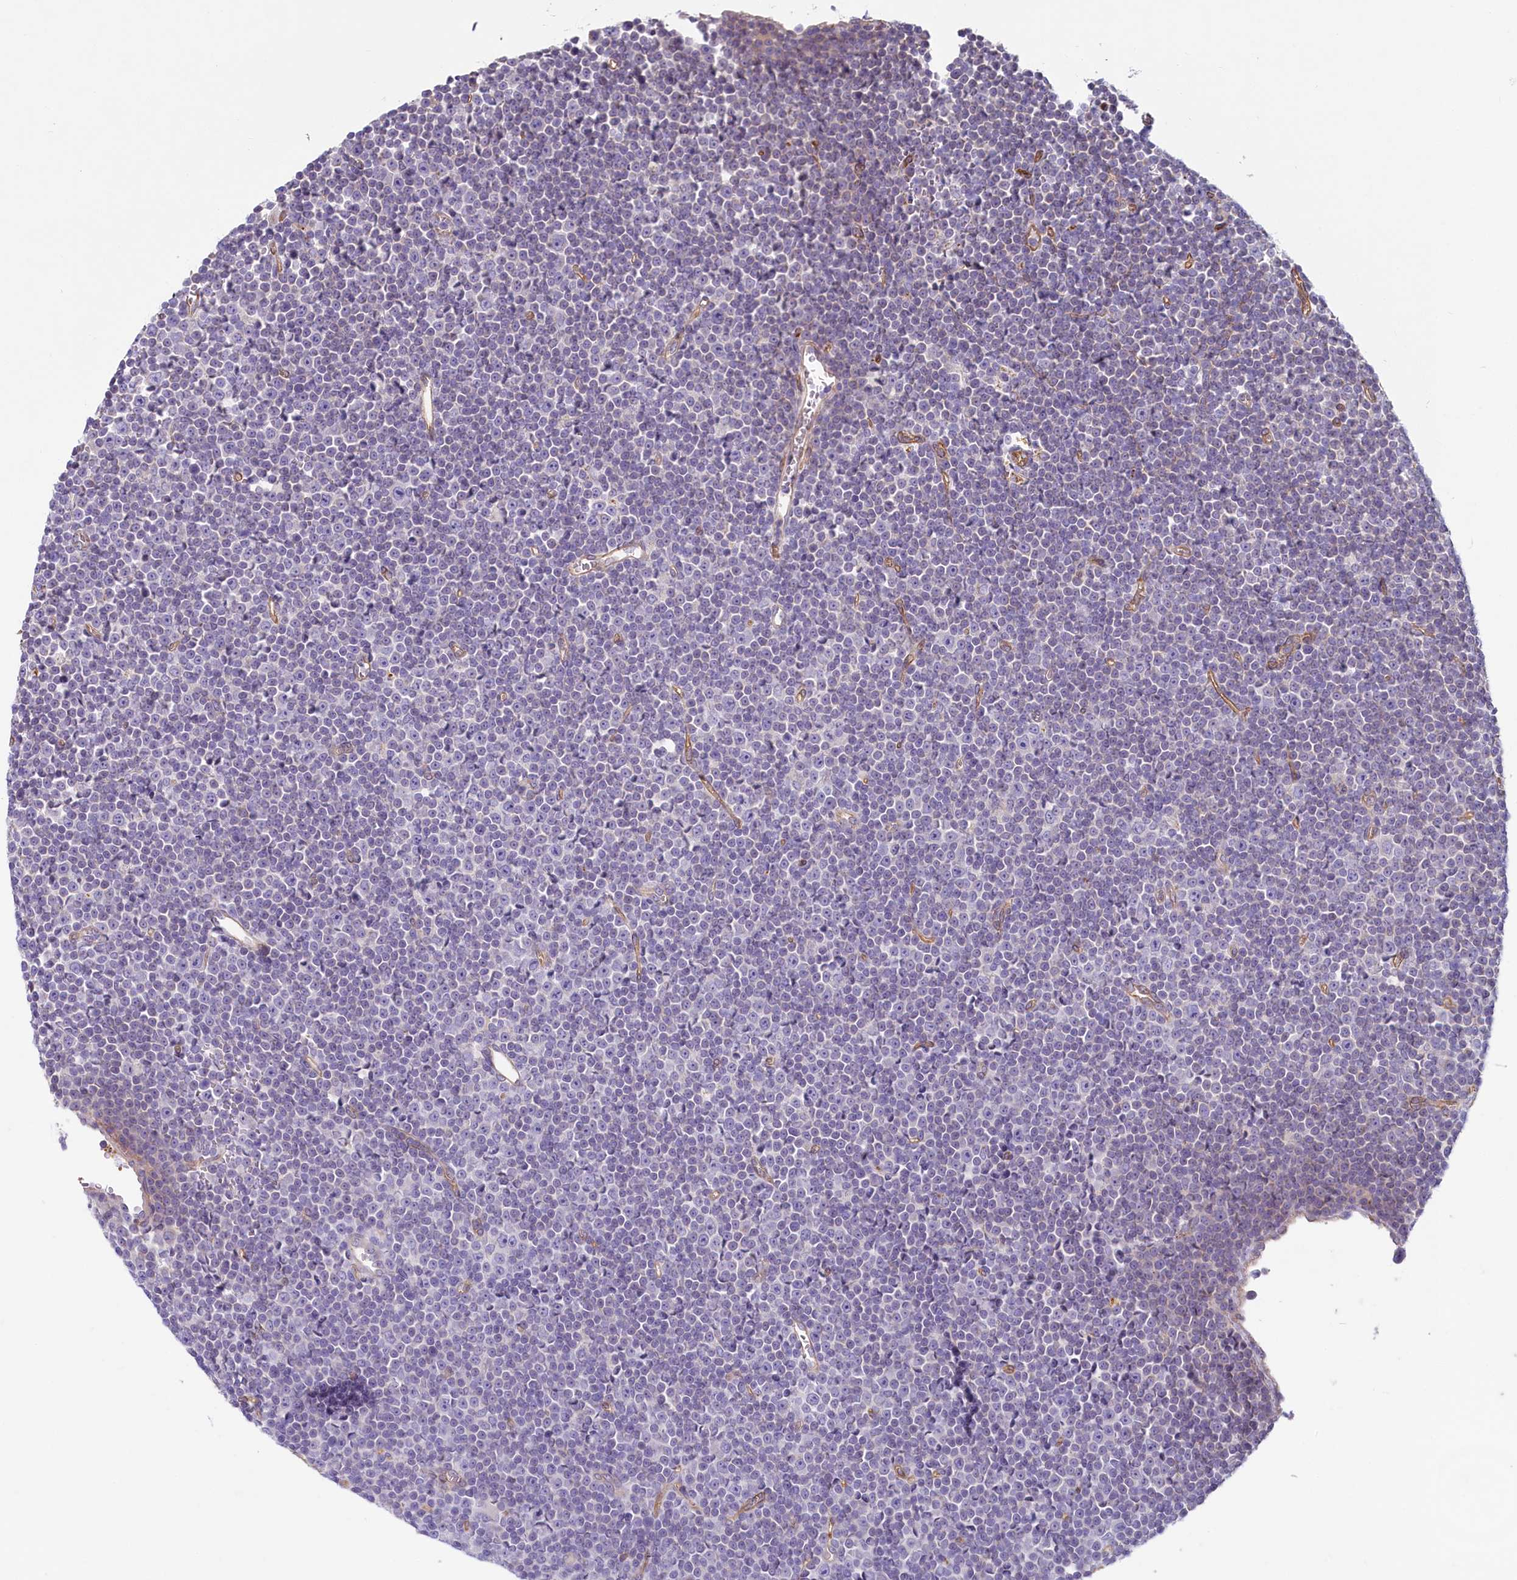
{"staining": {"intensity": "negative", "quantity": "none", "location": "none"}, "tissue": "lymphoma", "cell_type": "Tumor cells", "image_type": "cancer", "snomed": [{"axis": "morphology", "description": "Malignant lymphoma, non-Hodgkin's type, Low grade"}, {"axis": "topography", "description": "Lymph node"}], "caption": "Tumor cells show no significant positivity in malignant lymphoma, non-Hodgkin's type (low-grade).", "gene": "LMOD3", "patient": {"sex": "female", "age": 67}}